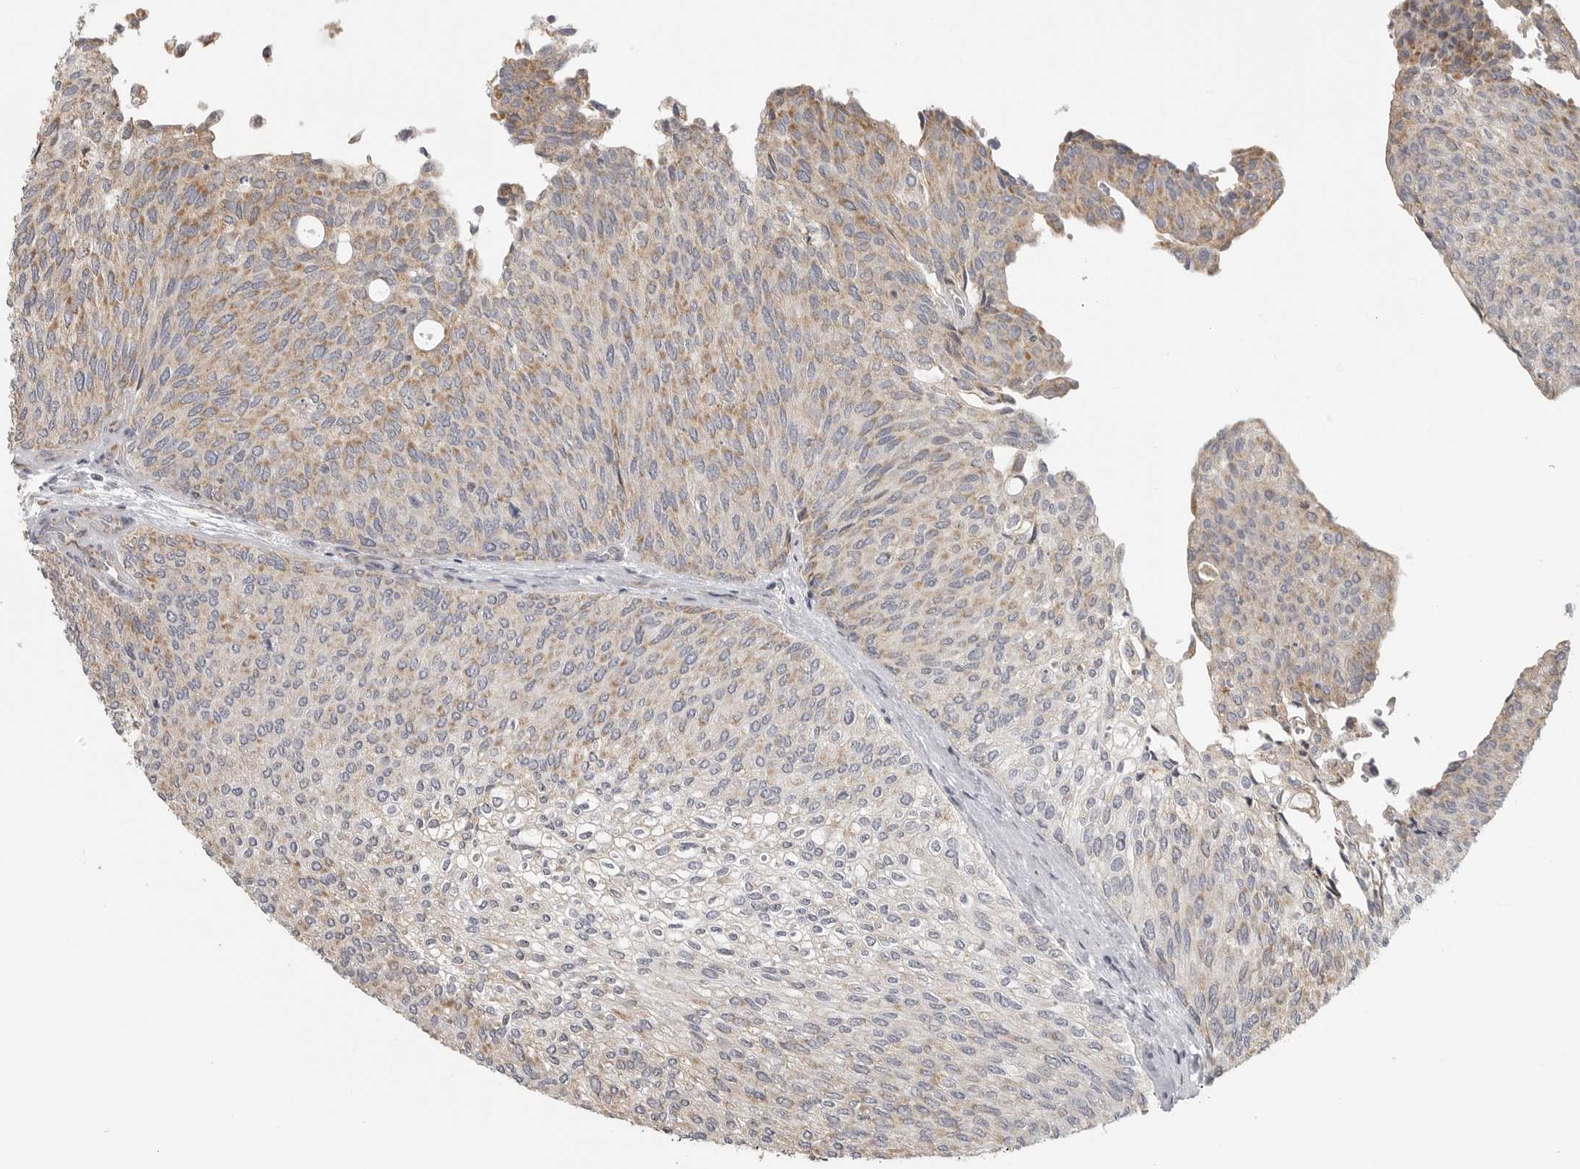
{"staining": {"intensity": "weak", "quantity": ">75%", "location": "cytoplasmic/membranous"}, "tissue": "urothelial cancer", "cell_type": "Tumor cells", "image_type": "cancer", "snomed": [{"axis": "morphology", "description": "Urothelial carcinoma, Low grade"}, {"axis": "topography", "description": "Urinary bladder"}], "caption": "About >75% of tumor cells in urothelial carcinoma (low-grade) demonstrate weak cytoplasmic/membranous protein staining as visualized by brown immunohistochemical staining.", "gene": "RXFP3", "patient": {"sex": "female", "age": 79}}